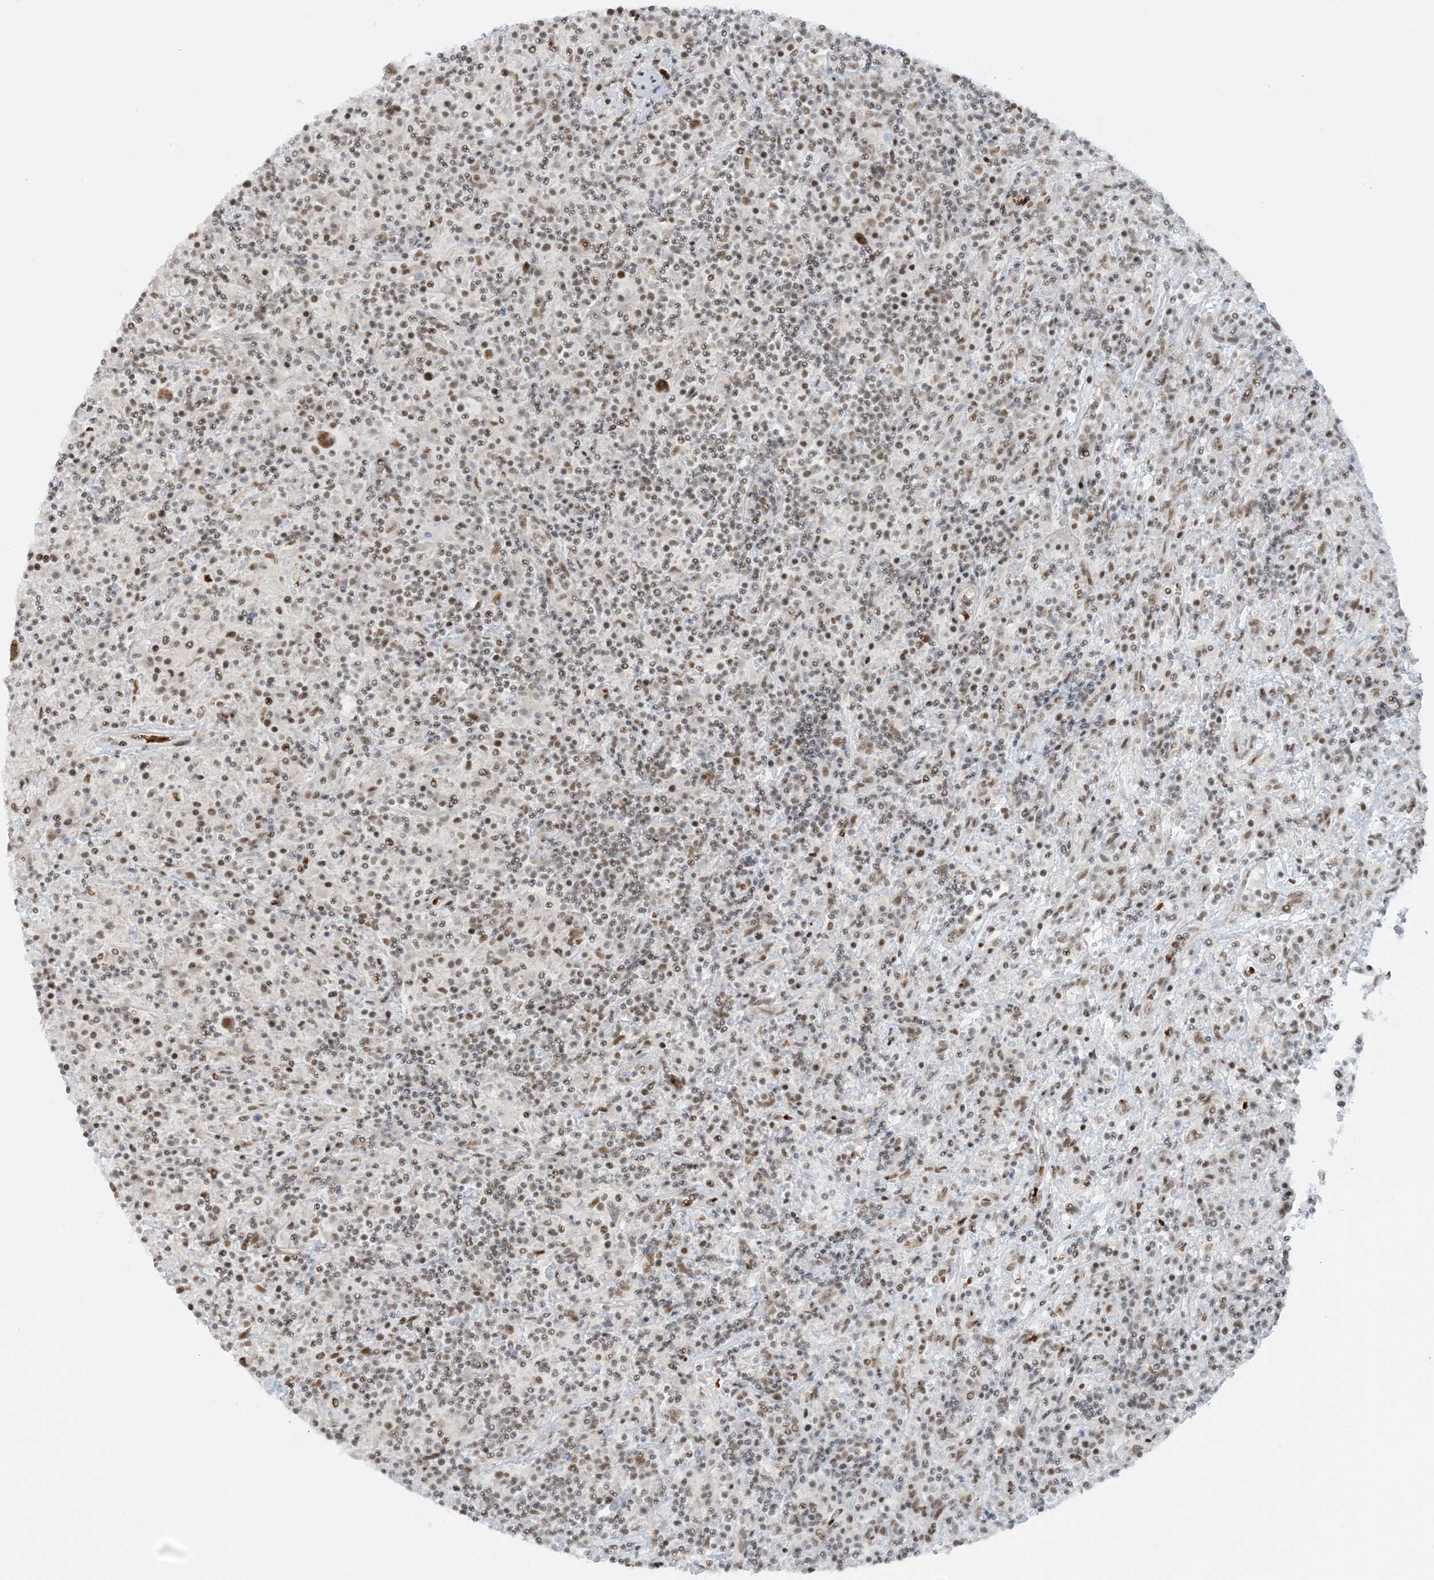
{"staining": {"intensity": "moderate", "quantity": ">75%", "location": "nuclear"}, "tissue": "lymphoma", "cell_type": "Tumor cells", "image_type": "cancer", "snomed": [{"axis": "morphology", "description": "Hodgkin's disease, NOS"}, {"axis": "topography", "description": "Lymph node"}], "caption": "Lymphoma was stained to show a protein in brown. There is medium levels of moderate nuclear staining in approximately >75% of tumor cells. Ihc stains the protein in brown and the nuclei are stained blue.", "gene": "ECT2L", "patient": {"sex": "male", "age": 70}}